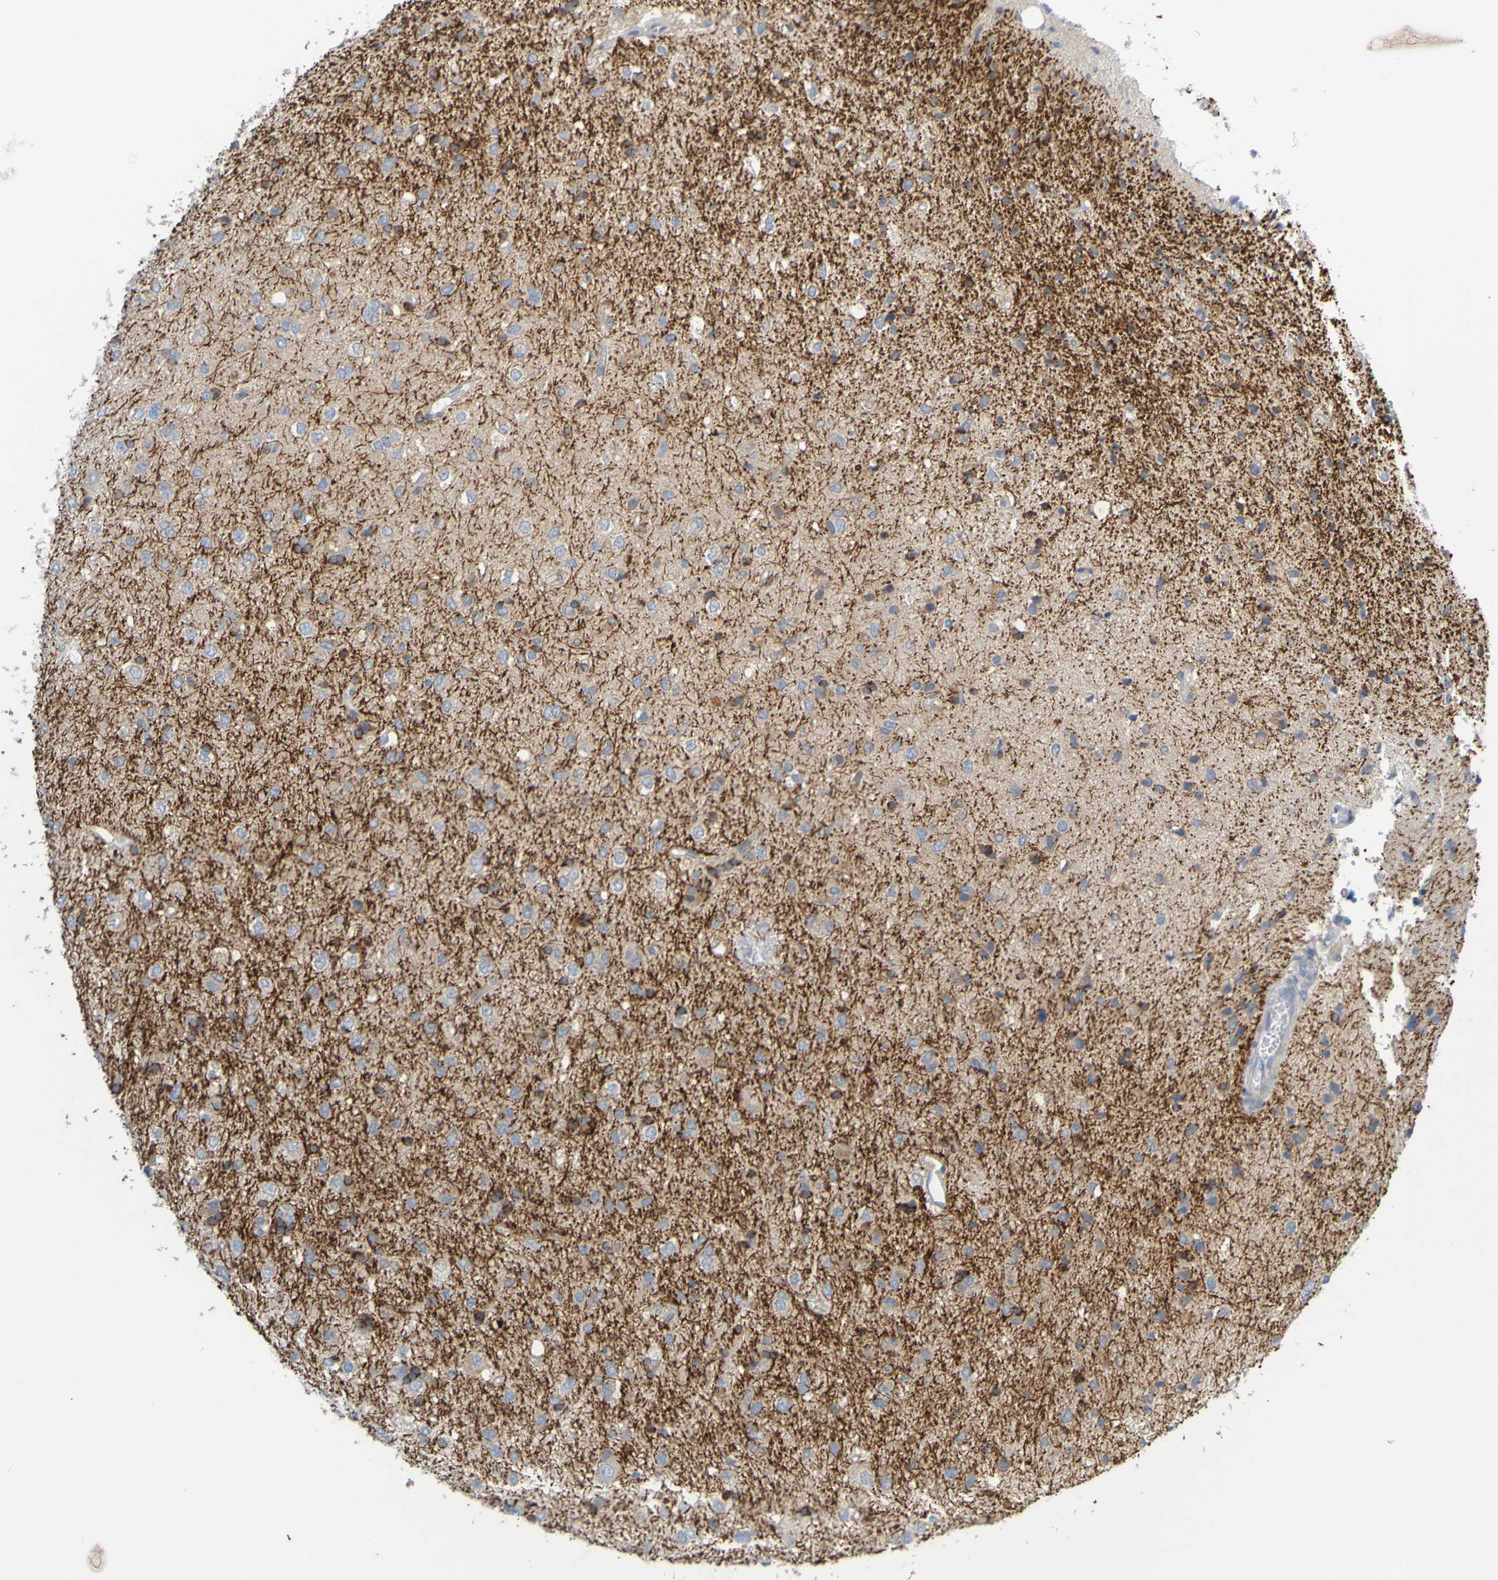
{"staining": {"intensity": "weak", "quantity": "<25%", "location": "cytoplasmic/membranous"}, "tissue": "glioma", "cell_type": "Tumor cells", "image_type": "cancer", "snomed": [{"axis": "morphology", "description": "Glioma, malignant, Low grade"}, {"axis": "topography", "description": "Brain"}], "caption": "Immunohistochemistry (IHC) of human glioma reveals no positivity in tumor cells.", "gene": "MAG", "patient": {"sex": "male", "age": 77}}